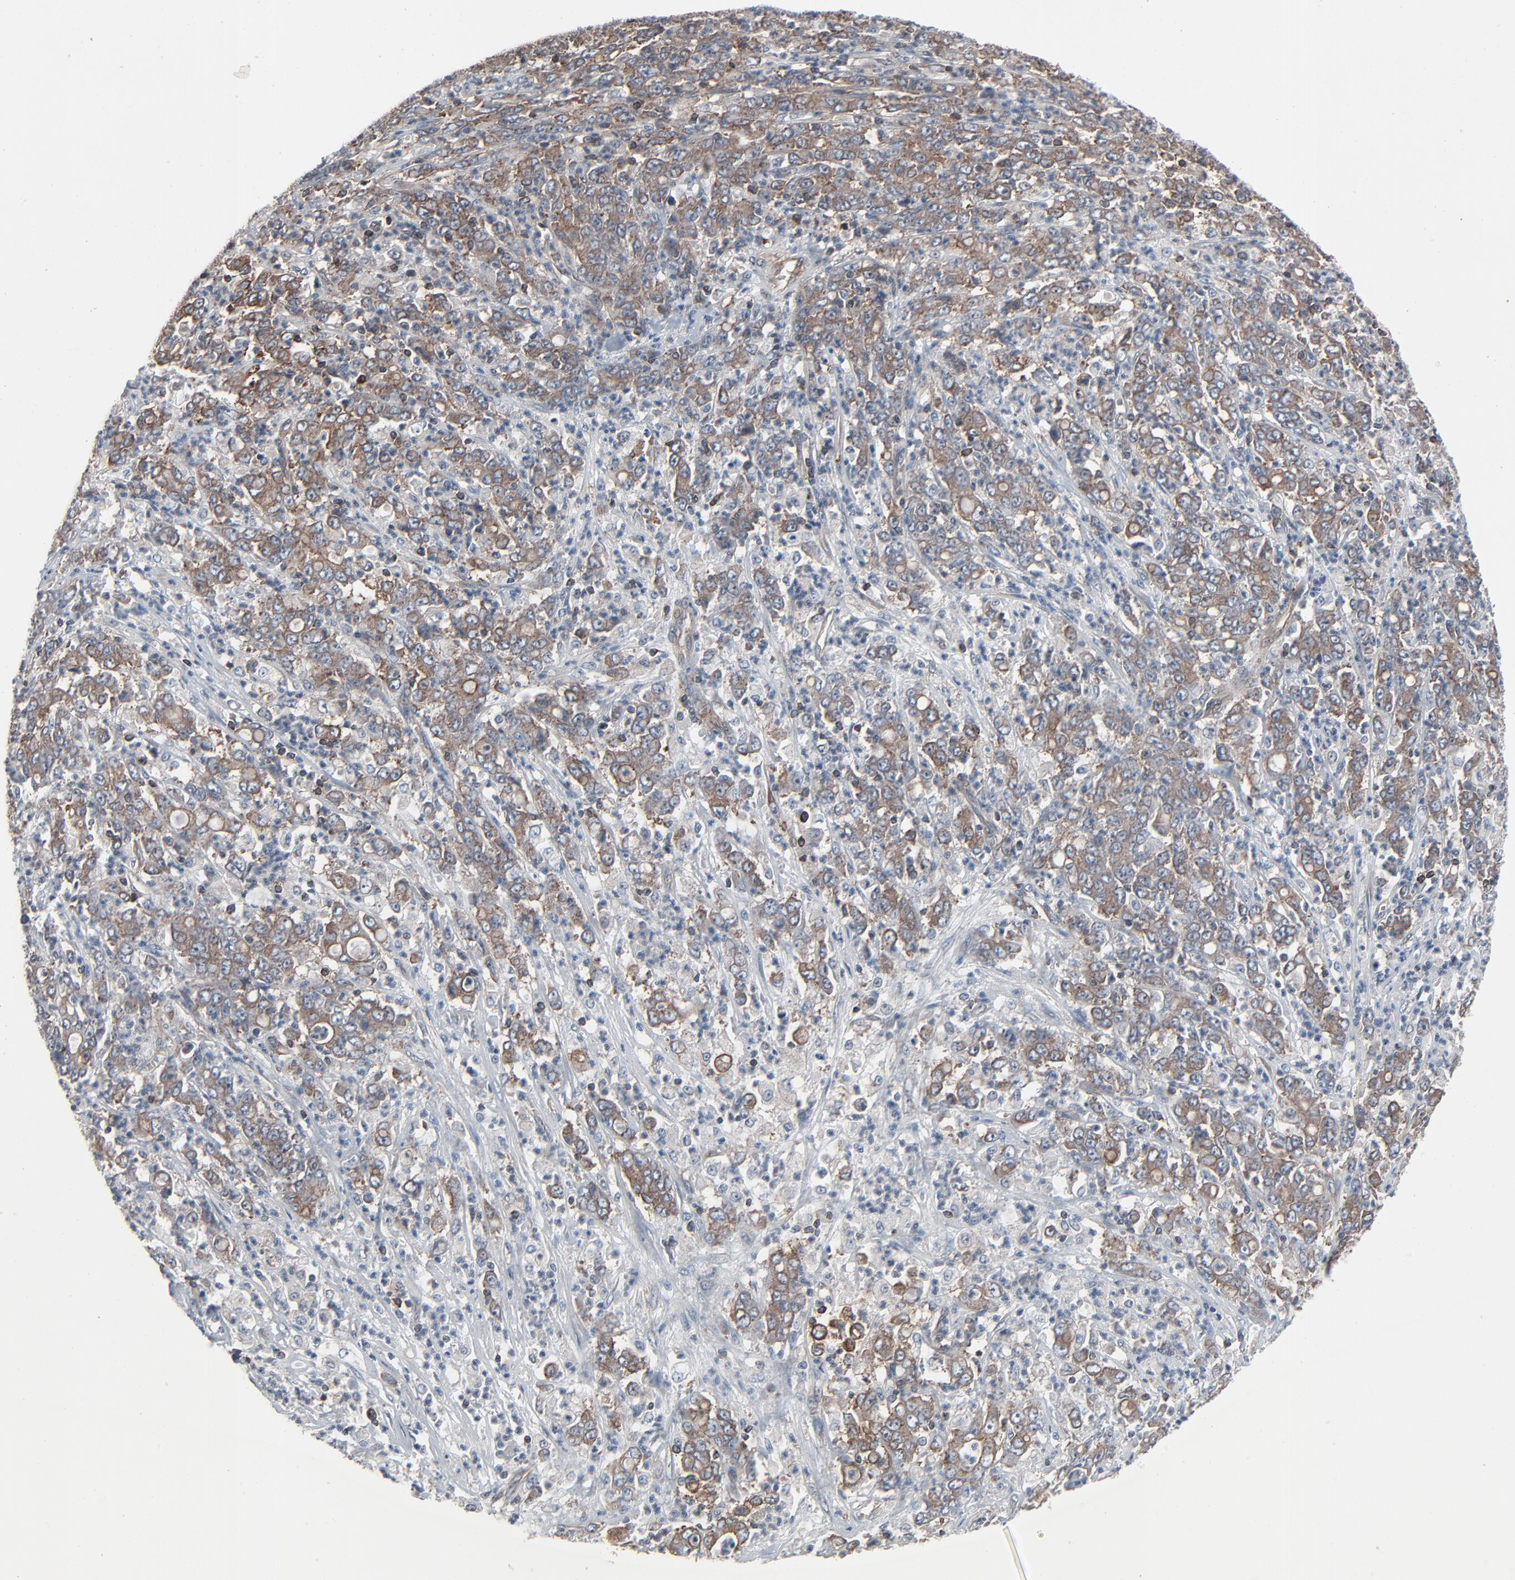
{"staining": {"intensity": "weak", "quantity": ">75%", "location": "cytoplasmic/membranous"}, "tissue": "stomach cancer", "cell_type": "Tumor cells", "image_type": "cancer", "snomed": [{"axis": "morphology", "description": "Adenocarcinoma, NOS"}, {"axis": "topography", "description": "Stomach, lower"}], "caption": "Protein expression analysis of human stomach cancer (adenocarcinoma) reveals weak cytoplasmic/membranous staining in approximately >75% of tumor cells. (brown staining indicates protein expression, while blue staining denotes nuclei).", "gene": "OPTN", "patient": {"sex": "female", "age": 71}}